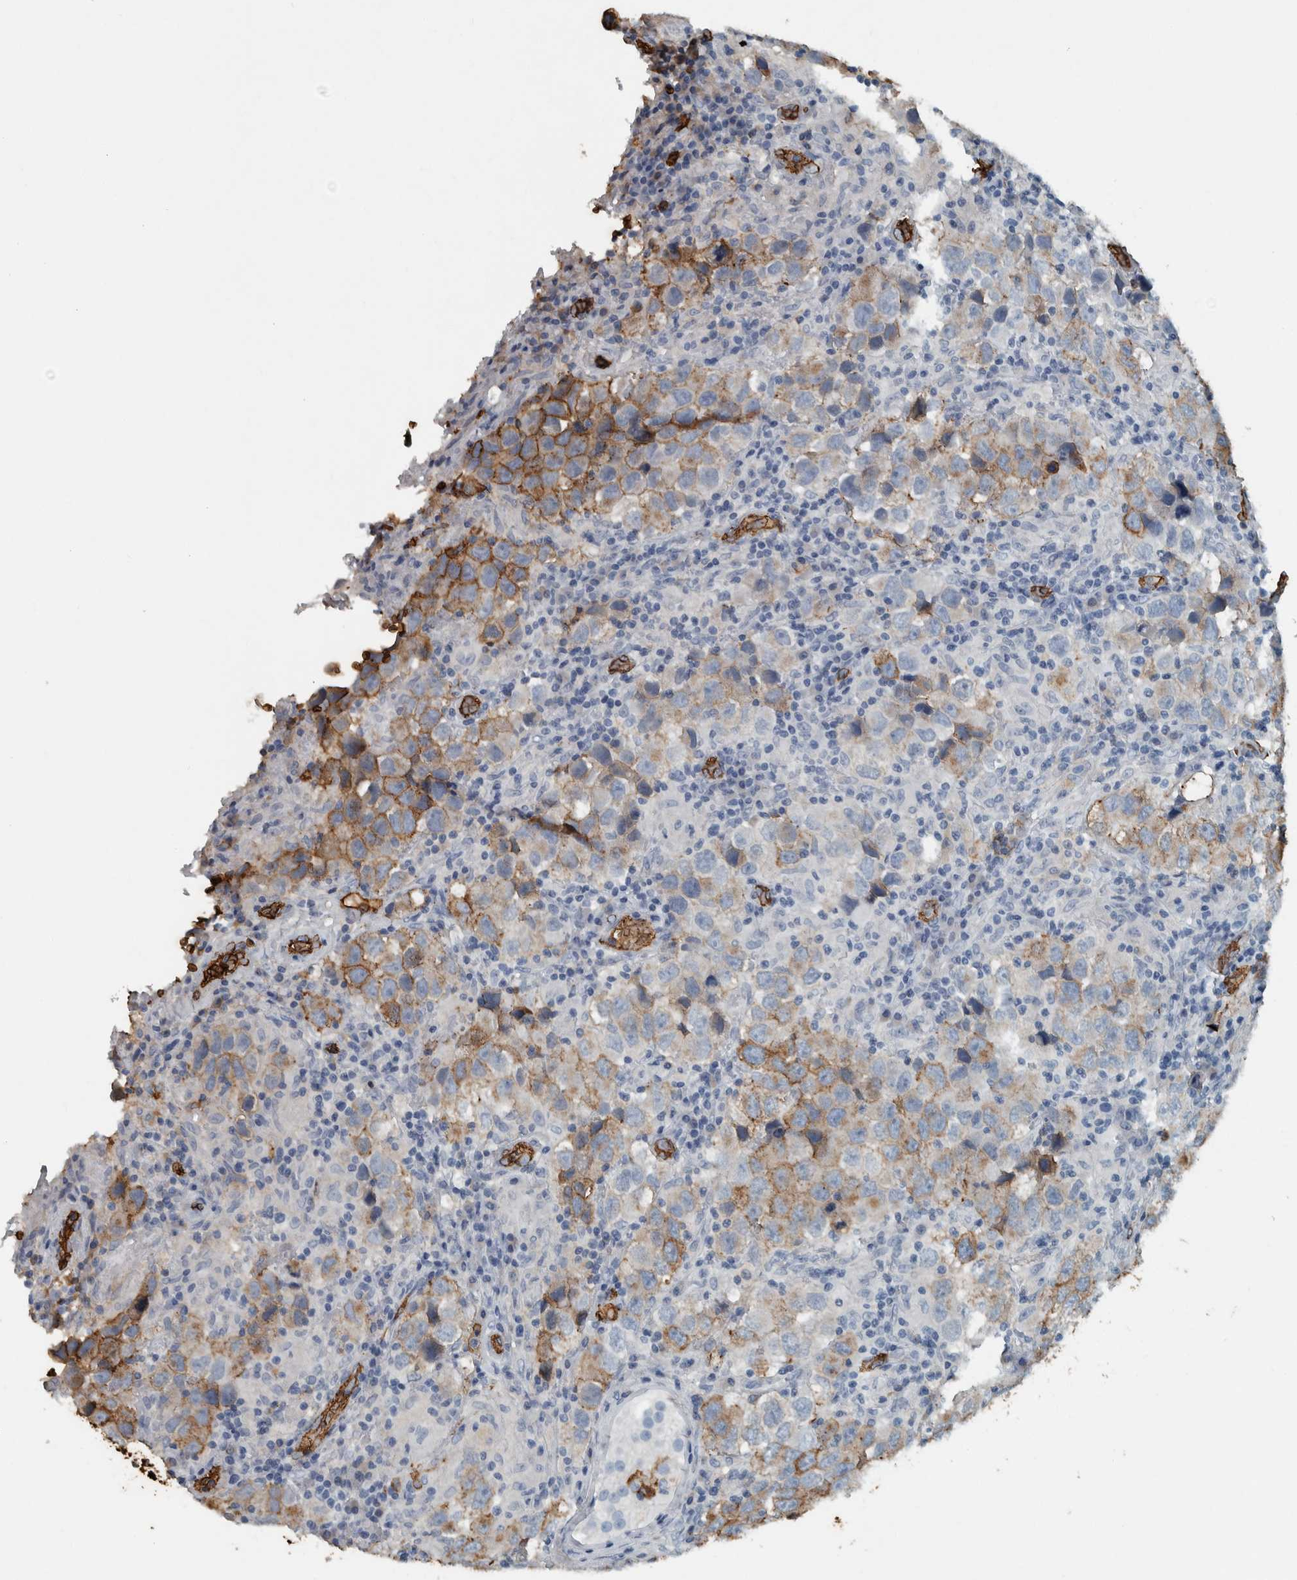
{"staining": {"intensity": "moderate", "quantity": "25%-75%", "location": "cytoplasmic/membranous"}, "tissue": "testis cancer", "cell_type": "Tumor cells", "image_type": "cancer", "snomed": [{"axis": "morphology", "description": "Carcinoma, Embryonal, NOS"}, {"axis": "topography", "description": "Testis"}], "caption": "Protein expression analysis of human embryonal carcinoma (testis) reveals moderate cytoplasmic/membranous expression in approximately 25%-75% of tumor cells. The staining is performed using DAB brown chromogen to label protein expression. The nuclei are counter-stained blue using hematoxylin.", "gene": "LBP", "patient": {"sex": "male", "age": 21}}